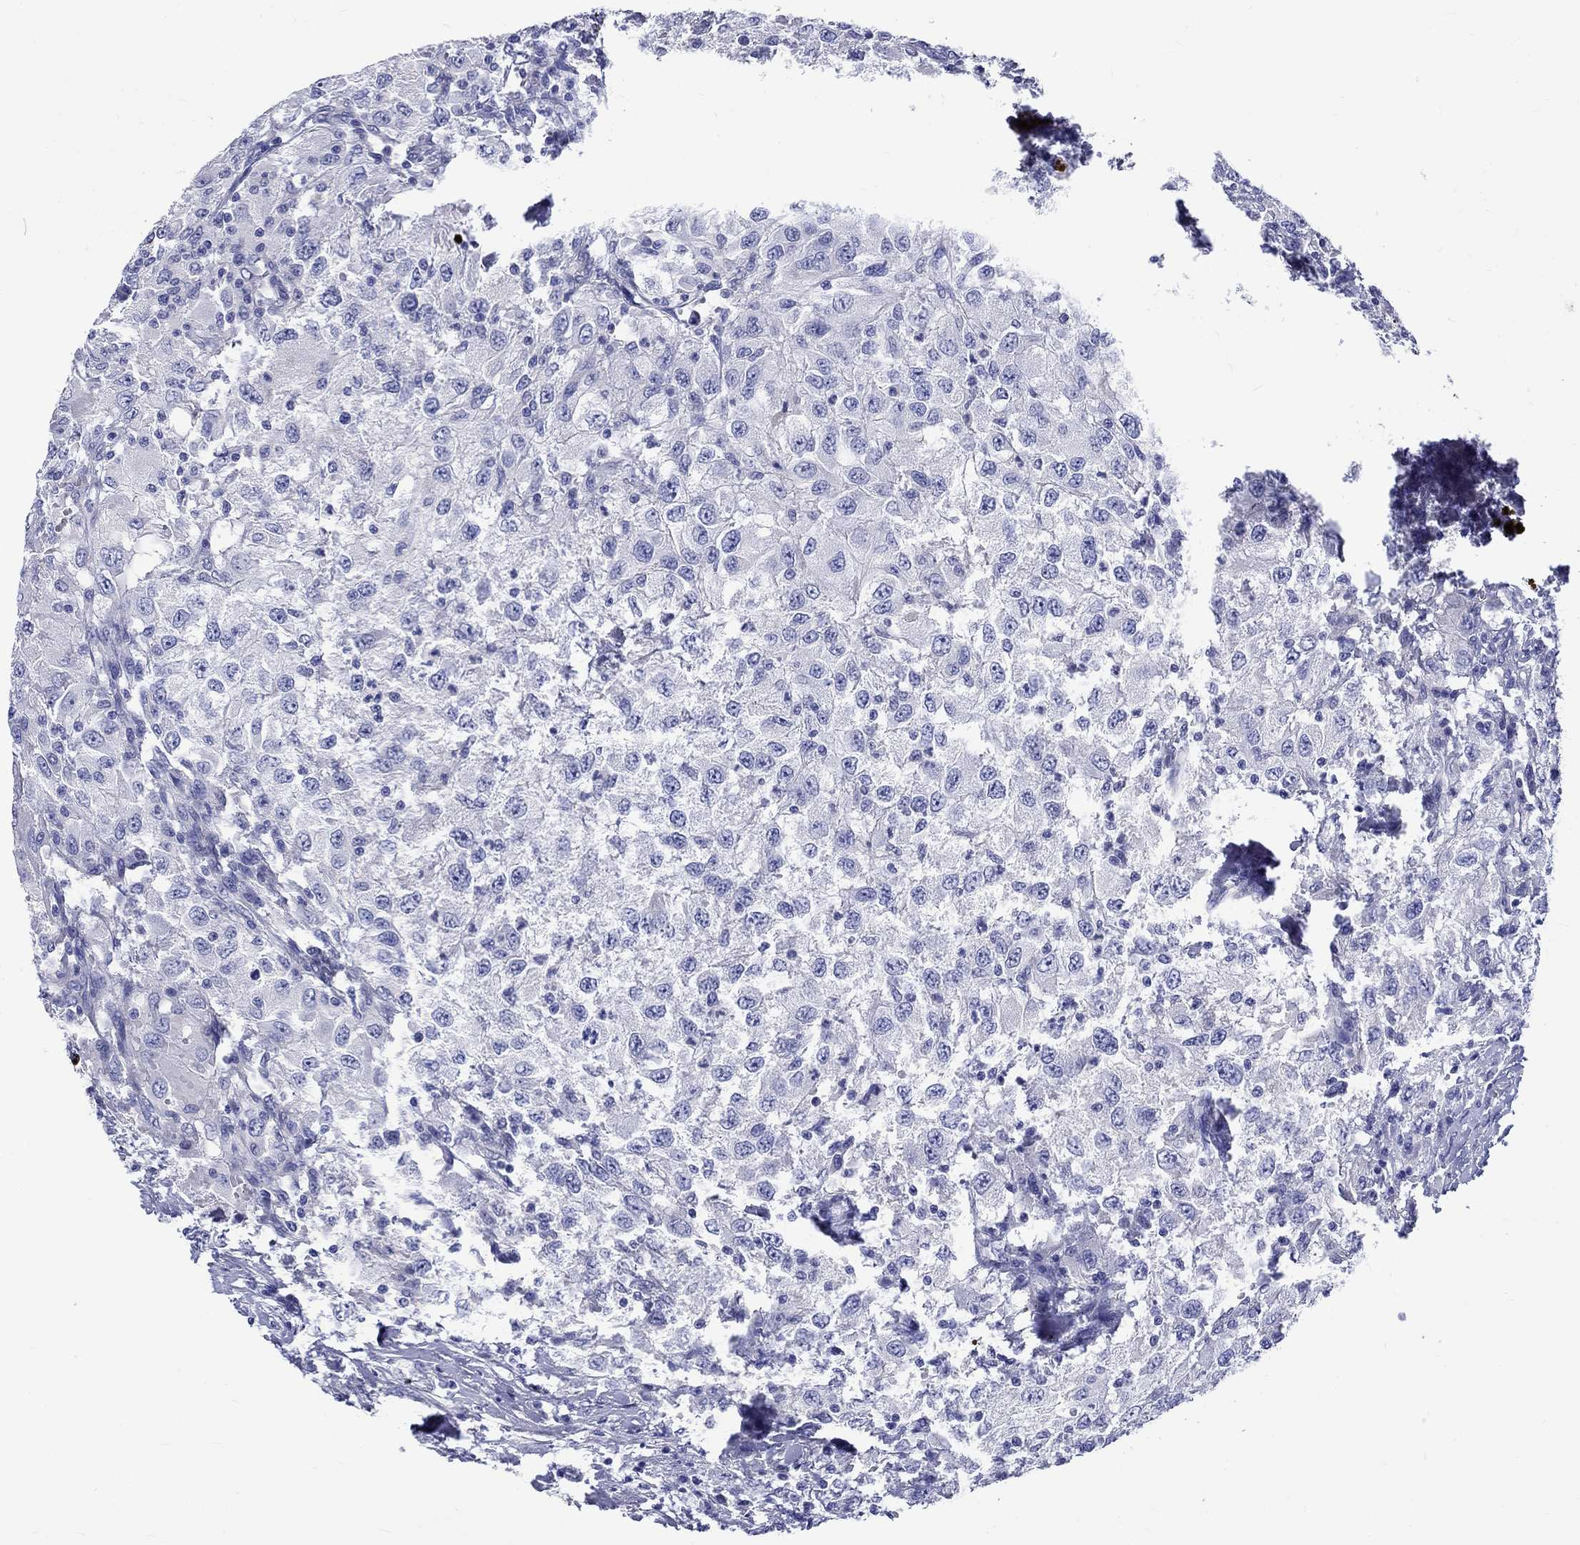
{"staining": {"intensity": "negative", "quantity": "none", "location": "none"}, "tissue": "renal cancer", "cell_type": "Tumor cells", "image_type": "cancer", "snomed": [{"axis": "morphology", "description": "Adenocarcinoma, NOS"}, {"axis": "topography", "description": "Kidney"}], "caption": "Immunohistochemistry (IHC) histopathology image of renal adenocarcinoma stained for a protein (brown), which demonstrates no positivity in tumor cells.", "gene": "SH2D7", "patient": {"sex": "female", "age": 67}}